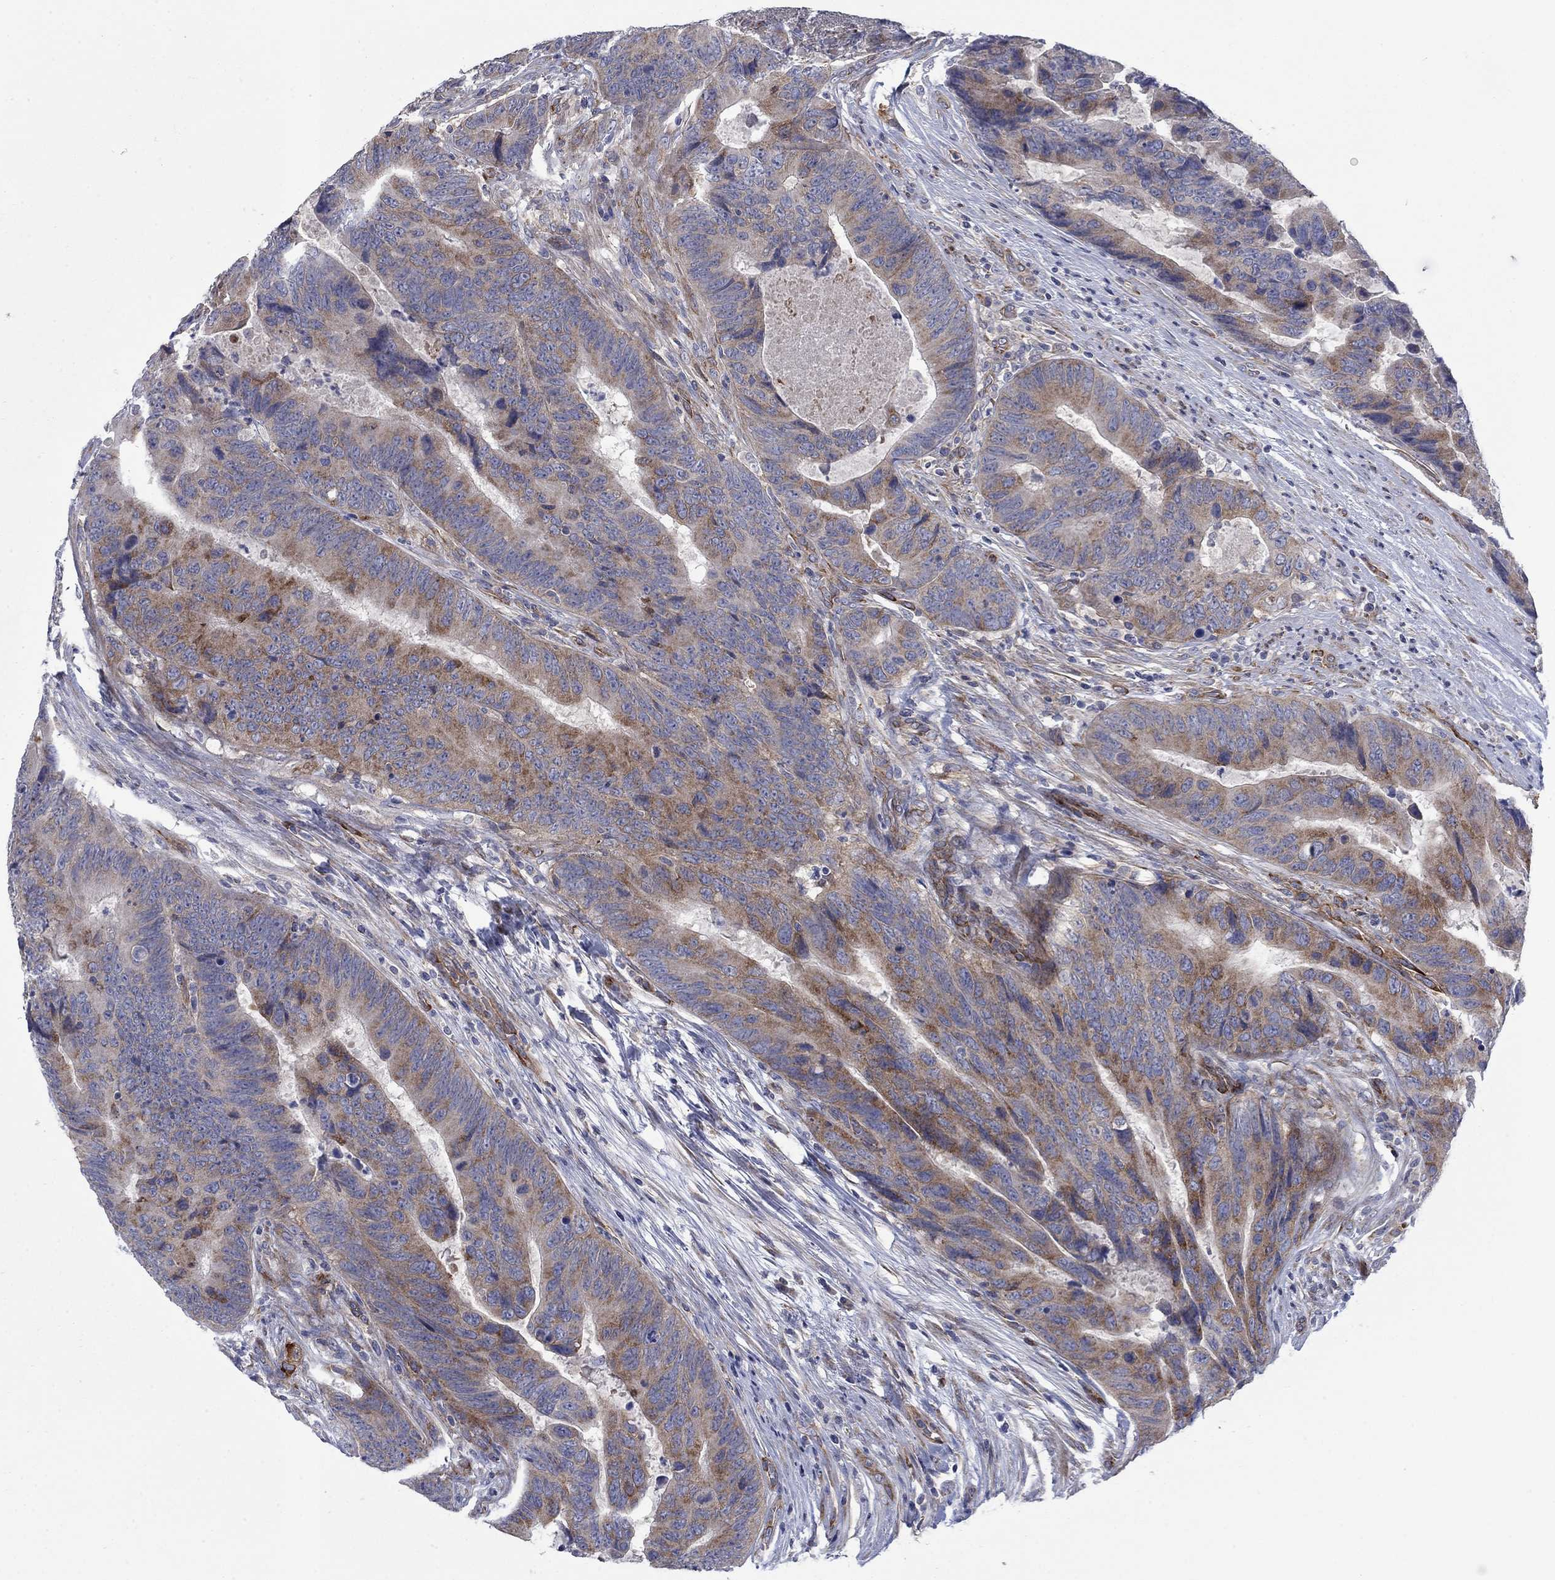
{"staining": {"intensity": "moderate", "quantity": ">75%", "location": "cytoplasmic/membranous"}, "tissue": "colorectal cancer", "cell_type": "Tumor cells", "image_type": "cancer", "snomed": [{"axis": "morphology", "description": "Adenocarcinoma, NOS"}, {"axis": "topography", "description": "Colon"}], "caption": "Protein expression analysis of colorectal cancer (adenocarcinoma) displays moderate cytoplasmic/membranous expression in about >75% of tumor cells.", "gene": "FXR1", "patient": {"sex": "female", "age": 56}}